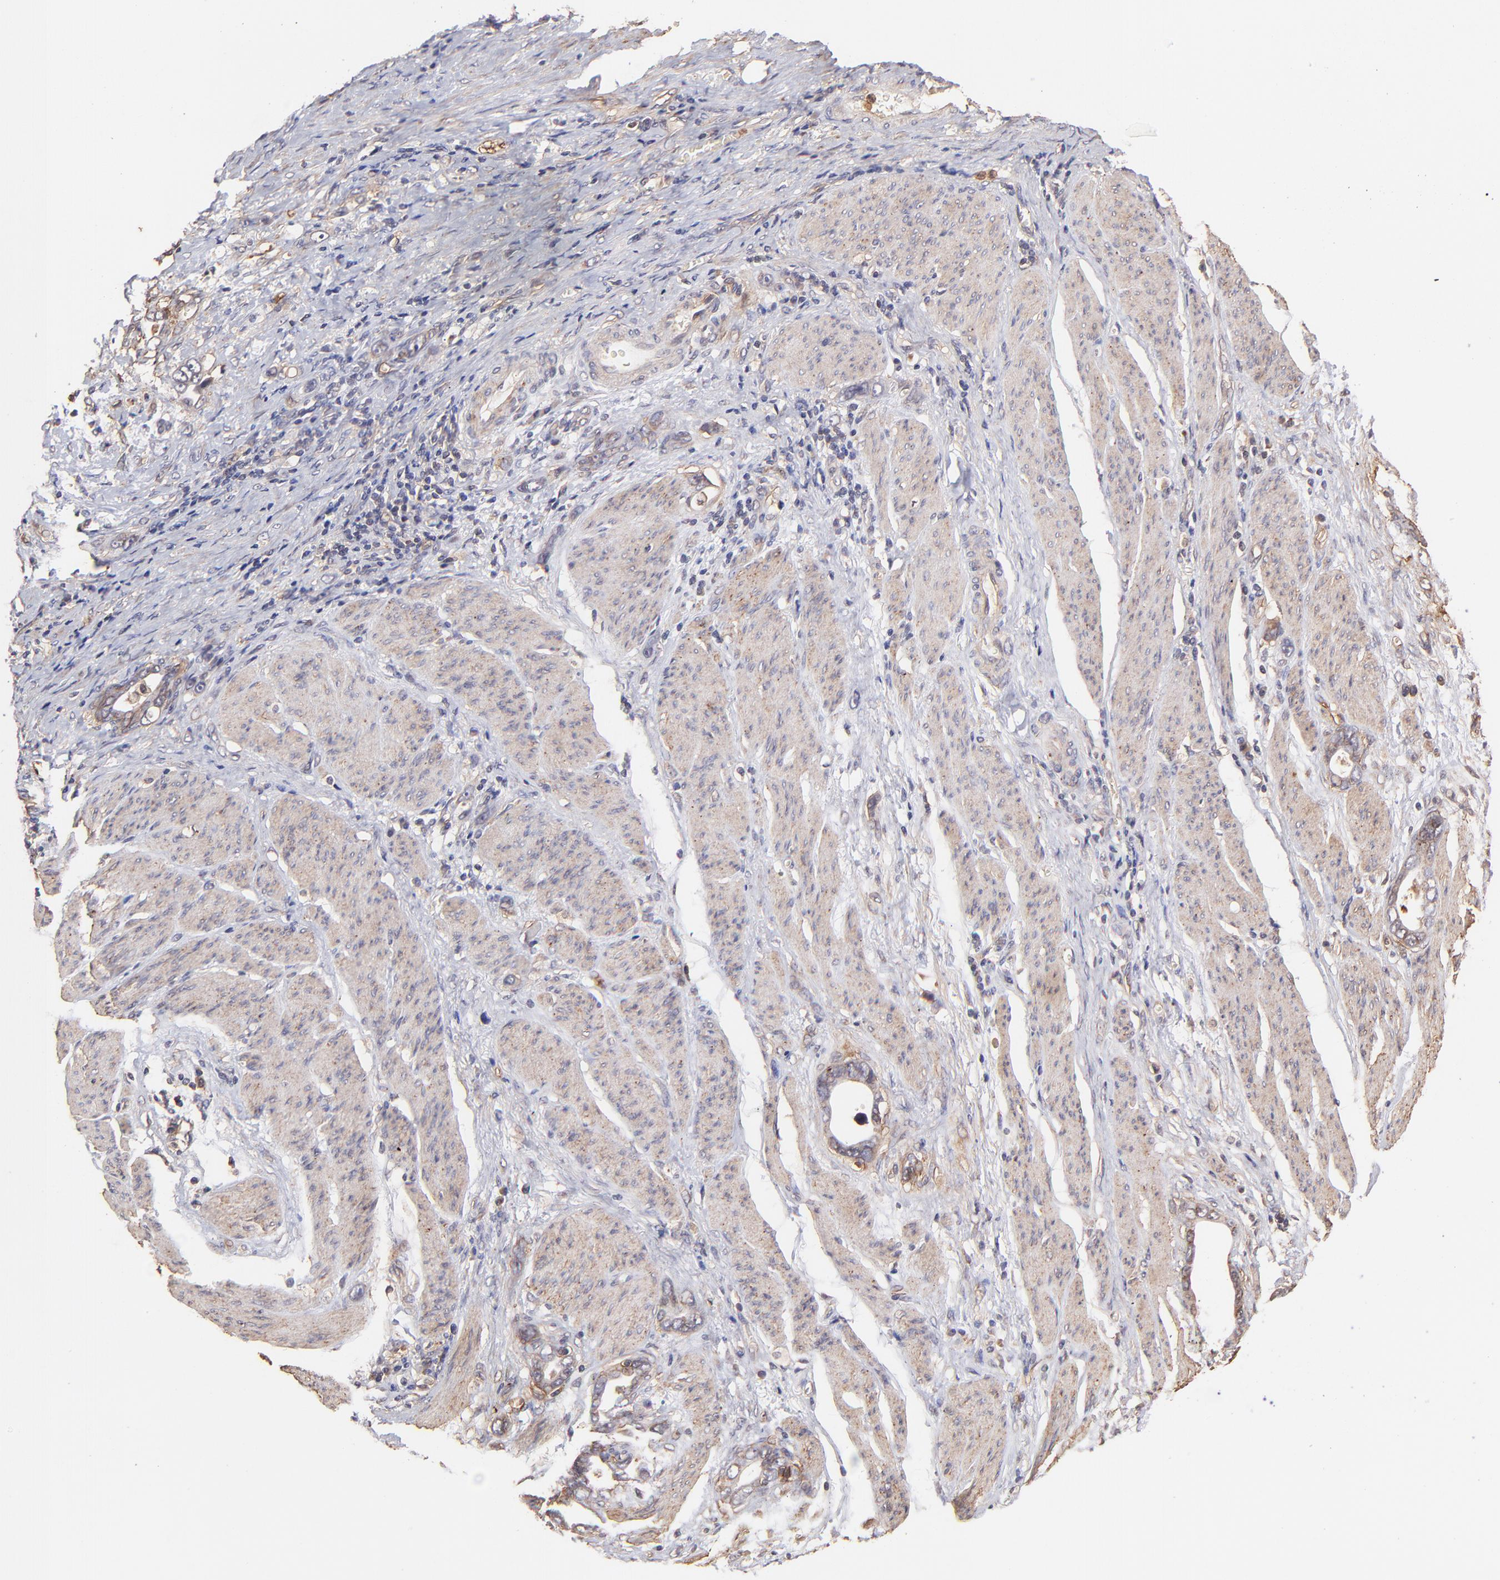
{"staining": {"intensity": "weak", "quantity": "25%-75%", "location": "cytoplasmic/membranous"}, "tissue": "stomach cancer", "cell_type": "Tumor cells", "image_type": "cancer", "snomed": [{"axis": "morphology", "description": "Adenocarcinoma, NOS"}, {"axis": "topography", "description": "Stomach"}], "caption": "Stomach cancer stained for a protein reveals weak cytoplasmic/membranous positivity in tumor cells. (DAB = brown stain, brightfield microscopy at high magnification).", "gene": "ITGB1", "patient": {"sex": "male", "age": 78}}